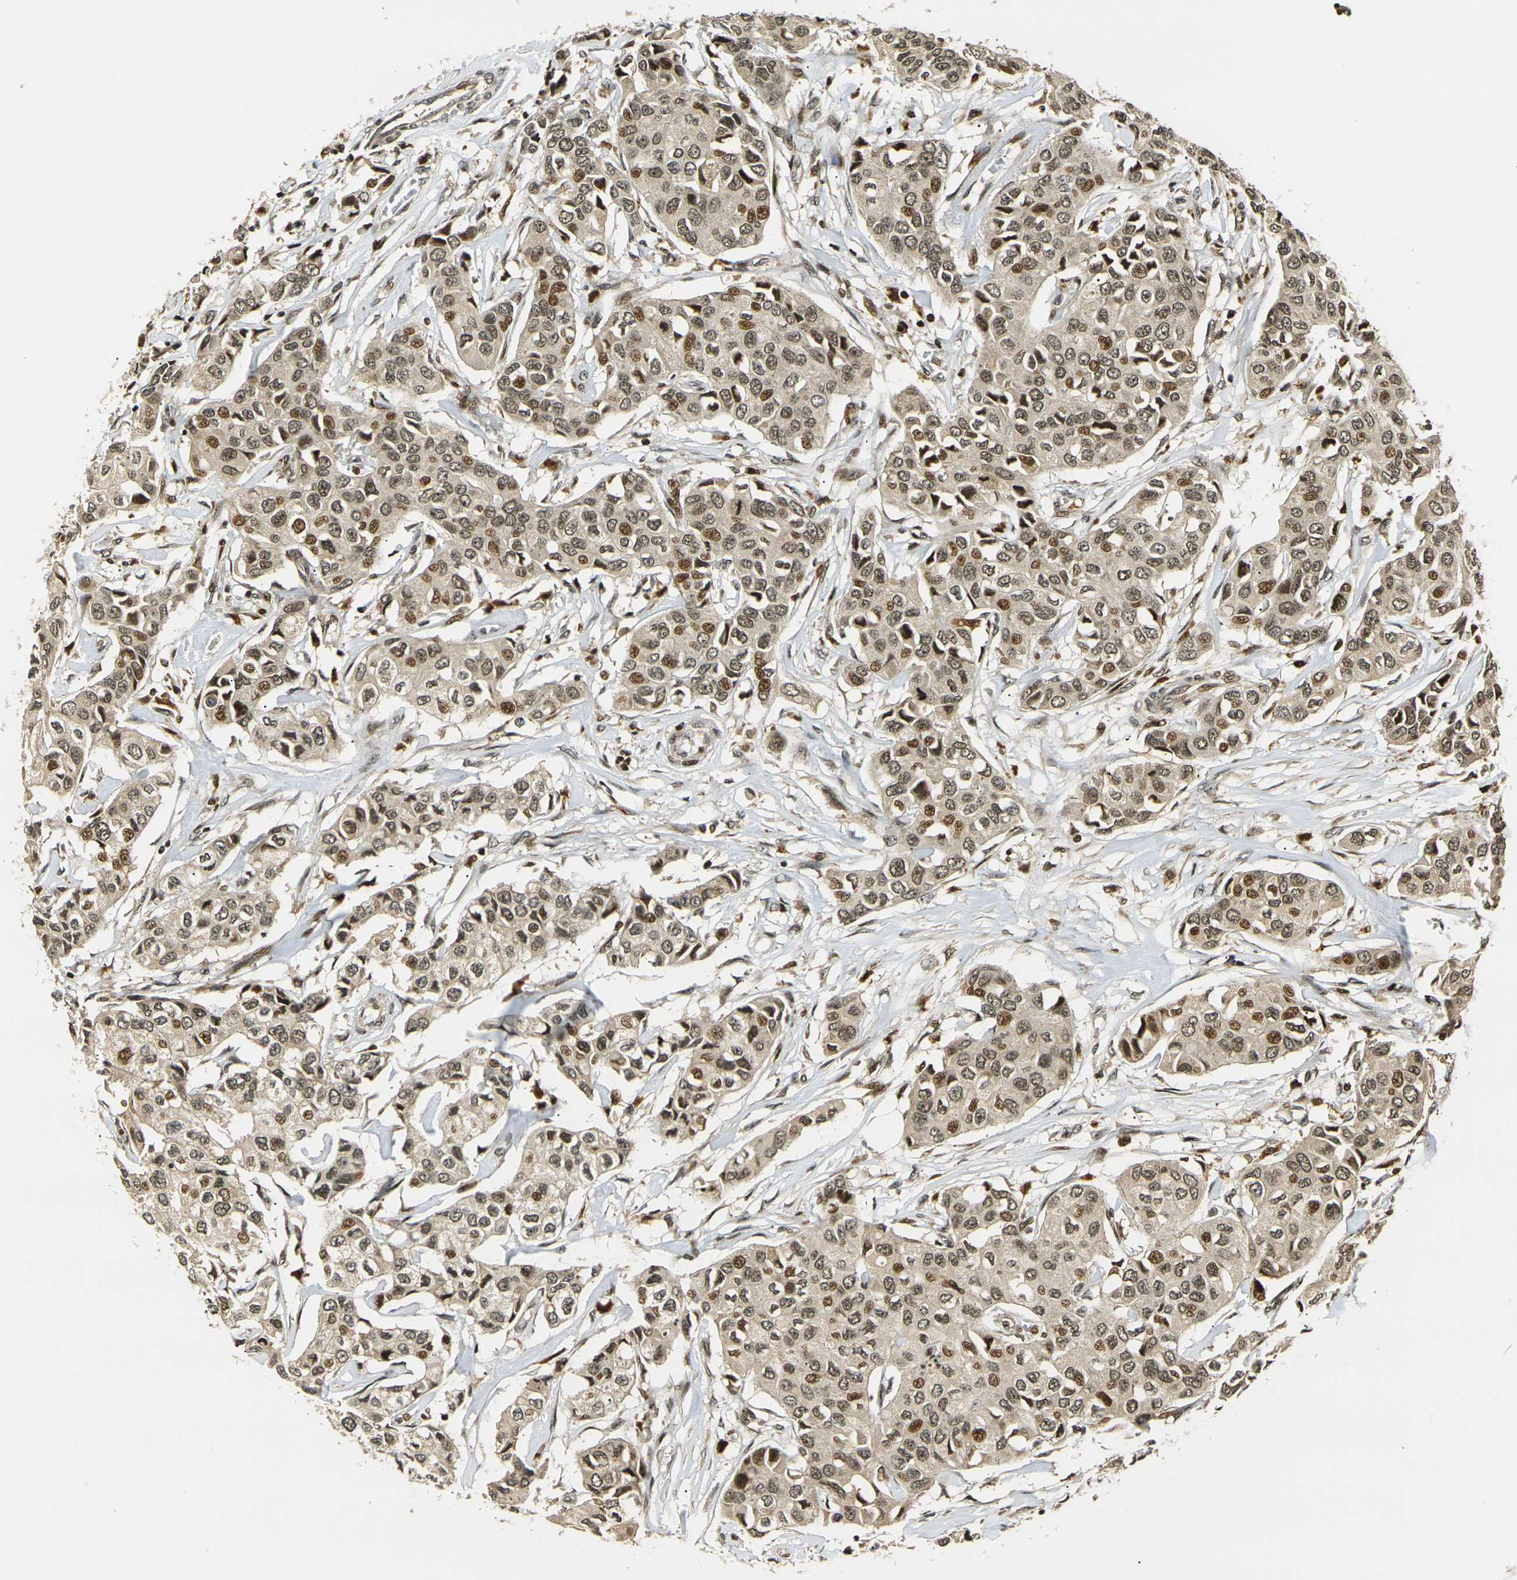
{"staining": {"intensity": "moderate", "quantity": ">75%", "location": "cytoplasmic/membranous,nuclear"}, "tissue": "breast cancer", "cell_type": "Tumor cells", "image_type": "cancer", "snomed": [{"axis": "morphology", "description": "Duct carcinoma"}, {"axis": "topography", "description": "Breast"}], "caption": "High-magnification brightfield microscopy of breast invasive ductal carcinoma stained with DAB (3,3'-diaminobenzidine) (brown) and counterstained with hematoxylin (blue). tumor cells exhibit moderate cytoplasmic/membranous and nuclear positivity is identified in approximately>75% of cells.", "gene": "ACTL6A", "patient": {"sex": "female", "age": 80}}